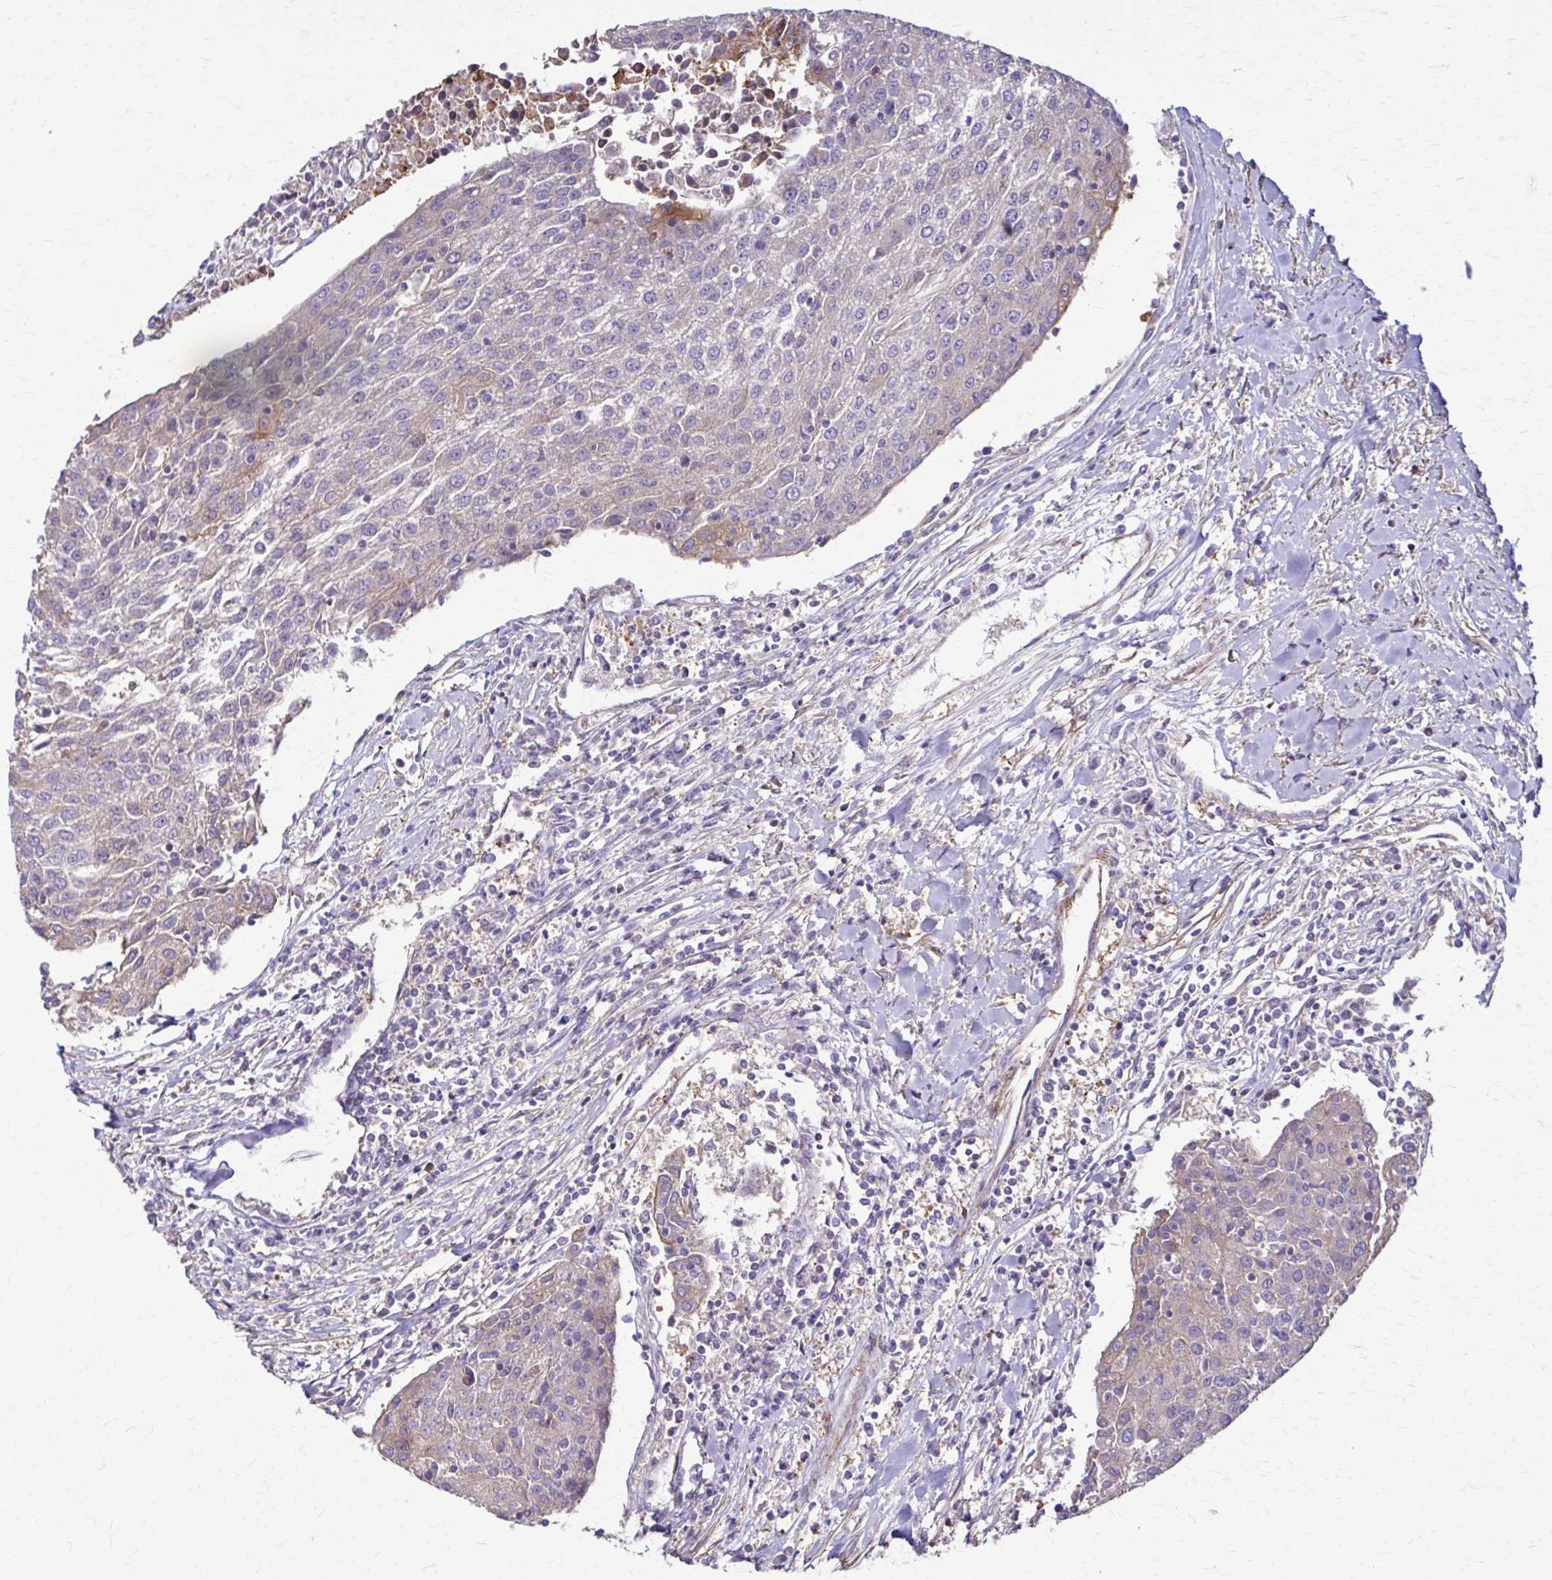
{"staining": {"intensity": "weak", "quantity": "<25%", "location": "cytoplasmic/membranous"}, "tissue": "urothelial cancer", "cell_type": "Tumor cells", "image_type": "cancer", "snomed": [{"axis": "morphology", "description": "Urothelial carcinoma, High grade"}, {"axis": "topography", "description": "Urinary bladder"}], "caption": "Protein analysis of urothelial cancer exhibits no significant positivity in tumor cells.", "gene": "DSP", "patient": {"sex": "female", "age": 85}}